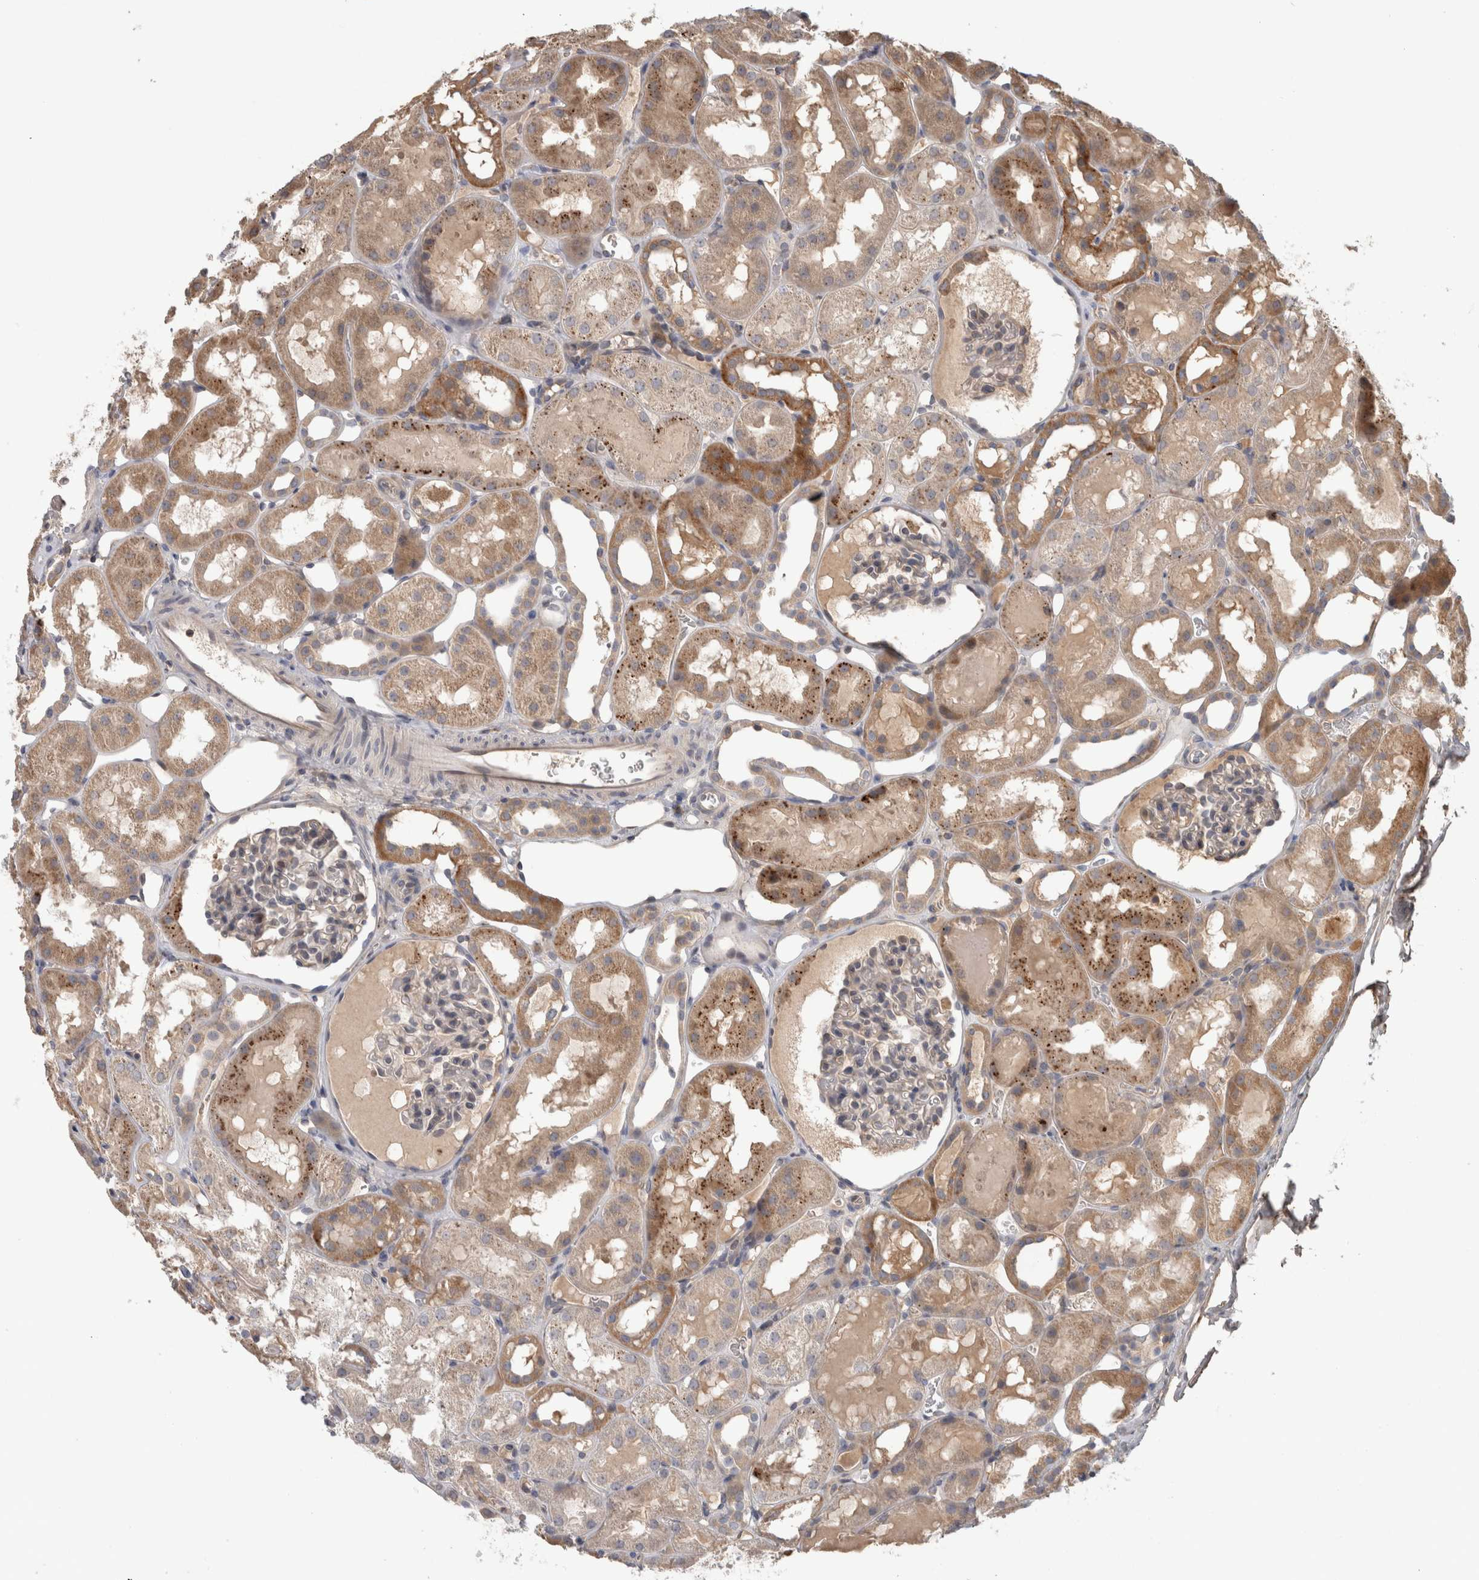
{"staining": {"intensity": "weak", "quantity": "<25%", "location": "cytoplasmic/membranous"}, "tissue": "kidney", "cell_type": "Cells in glomeruli", "image_type": "normal", "snomed": [{"axis": "morphology", "description": "Normal tissue, NOS"}, {"axis": "topography", "description": "Kidney"}, {"axis": "topography", "description": "Urinary bladder"}], "caption": "DAB immunohistochemical staining of benign human kidney shows no significant staining in cells in glomeruli. (Stains: DAB (3,3'-diaminobenzidine) IHC with hematoxylin counter stain, Microscopy: brightfield microscopy at high magnification).", "gene": "TARBP1", "patient": {"sex": "male", "age": 16}}